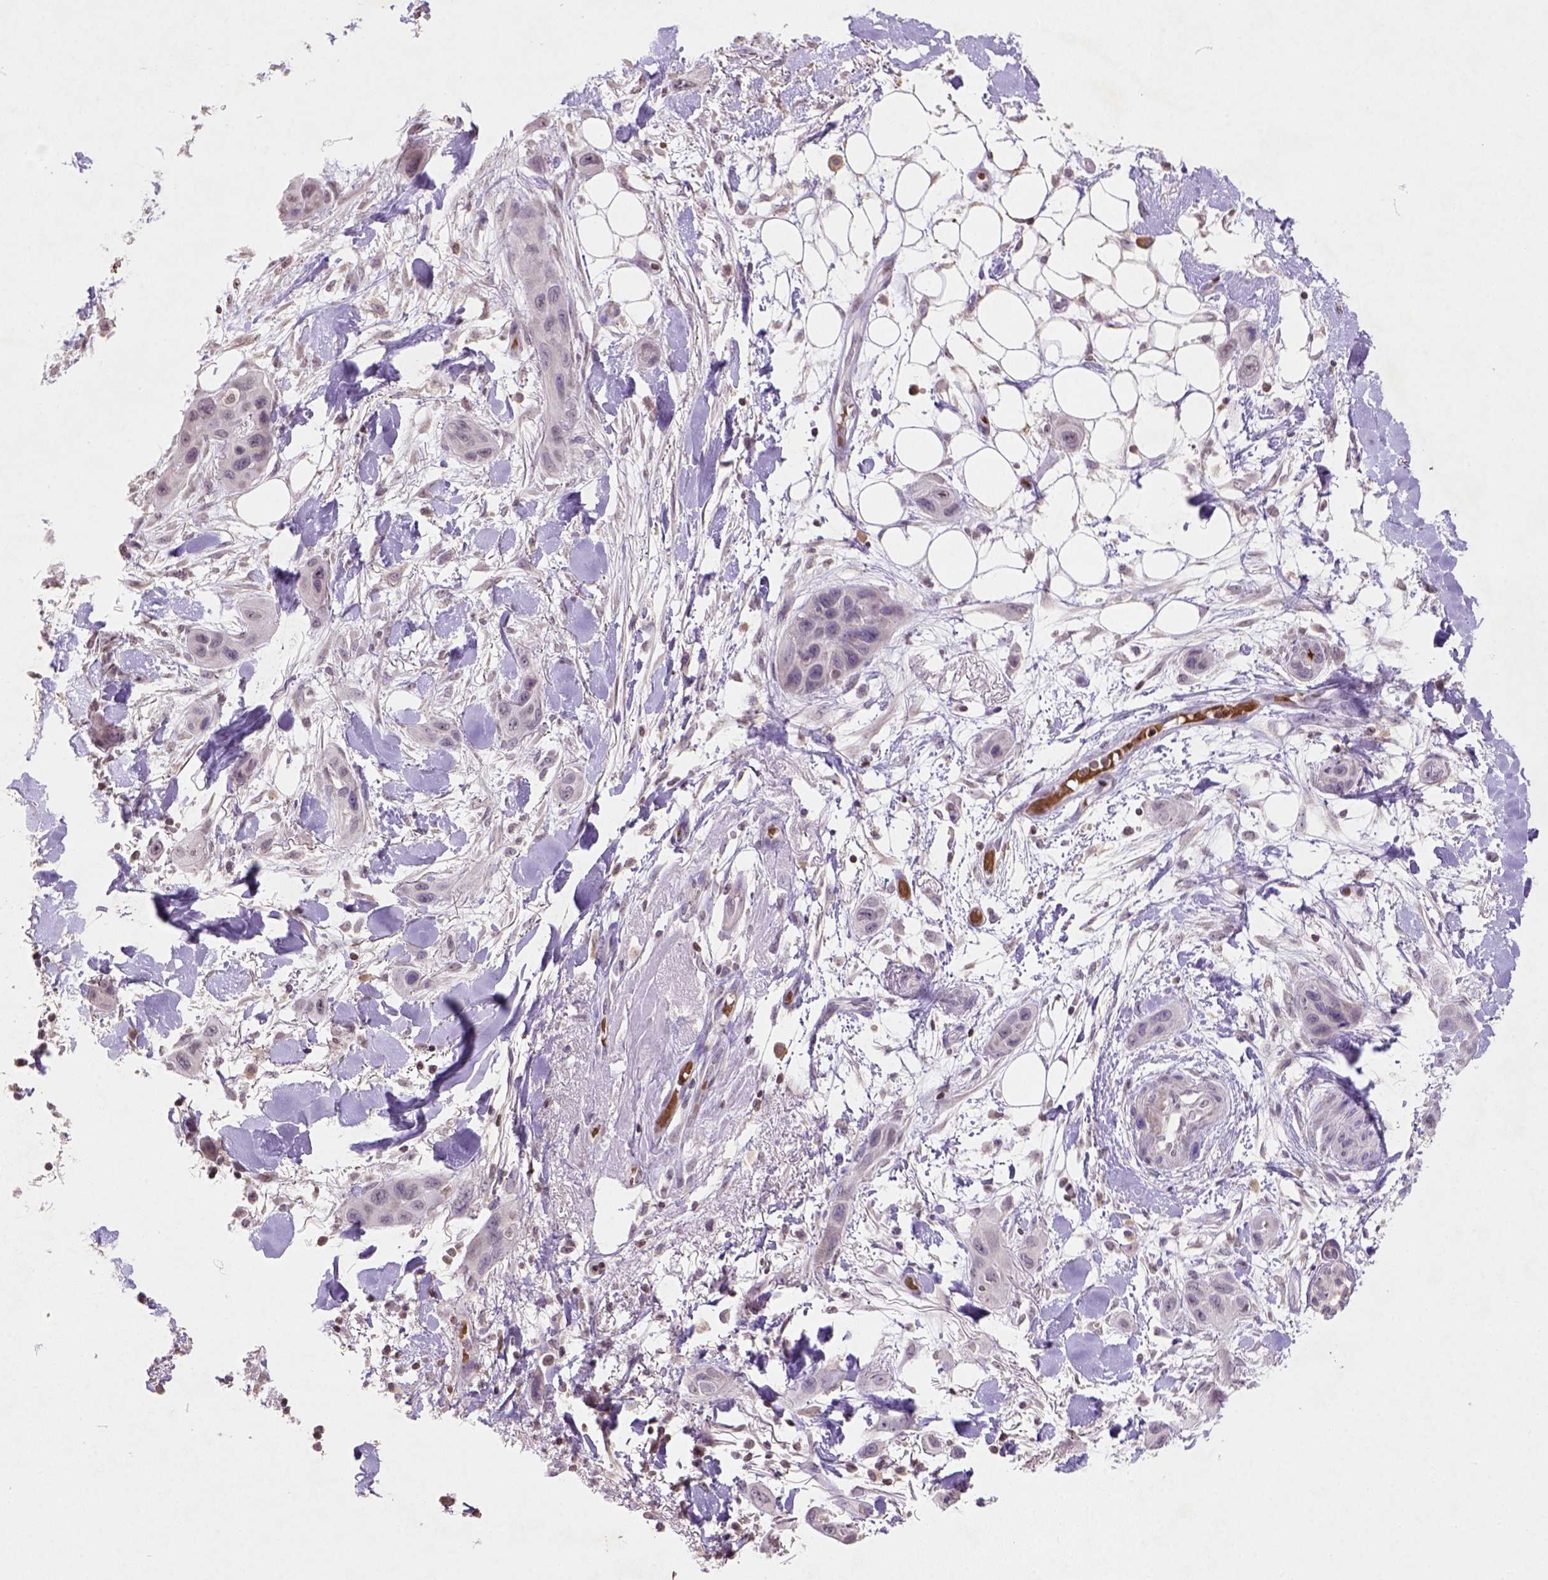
{"staining": {"intensity": "negative", "quantity": "none", "location": "none"}, "tissue": "skin cancer", "cell_type": "Tumor cells", "image_type": "cancer", "snomed": [{"axis": "morphology", "description": "Squamous cell carcinoma, NOS"}, {"axis": "topography", "description": "Skin"}], "caption": "This is an immunohistochemistry photomicrograph of skin cancer. There is no staining in tumor cells.", "gene": "NUDT3", "patient": {"sex": "male", "age": 79}}